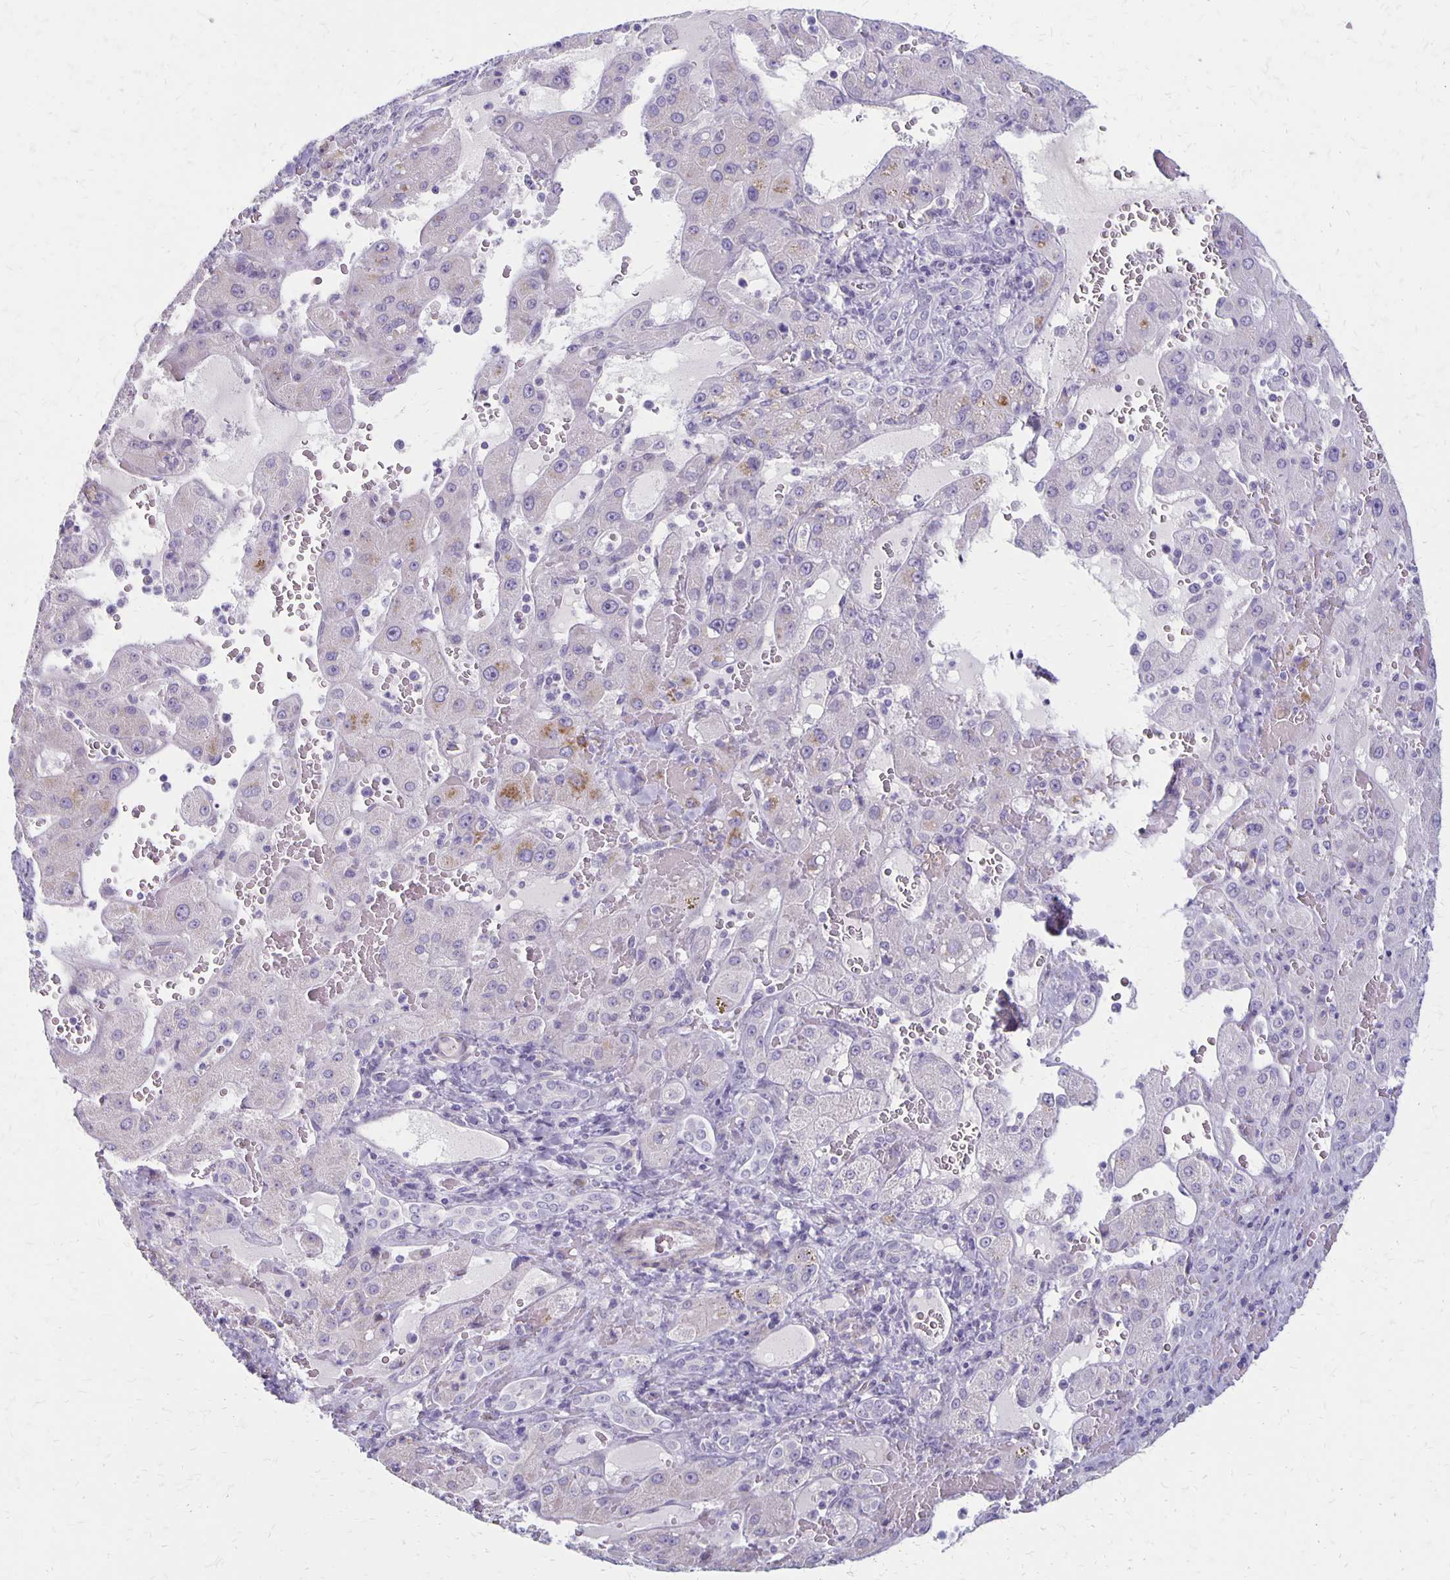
{"staining": {"intensity": "negative", "quantity": "none", "location": "none"}, "tissue": "liver cancer", "cell_type": "Tumor cells", "image_type": "cancer", "snomed": [{"axis": "morphology", "description": "Carcinoma, Hepatocellular, NOS"}, {"axis": "topography", "description": "Liver"}], "caption": "A high-resolution image shows immunohistochemistry staining of liver hepatocellular carcinoma, which shows no significant expression in tumor cells.", "gene": "HOMER1", "patient": {"sex": "female", "age": 73}}